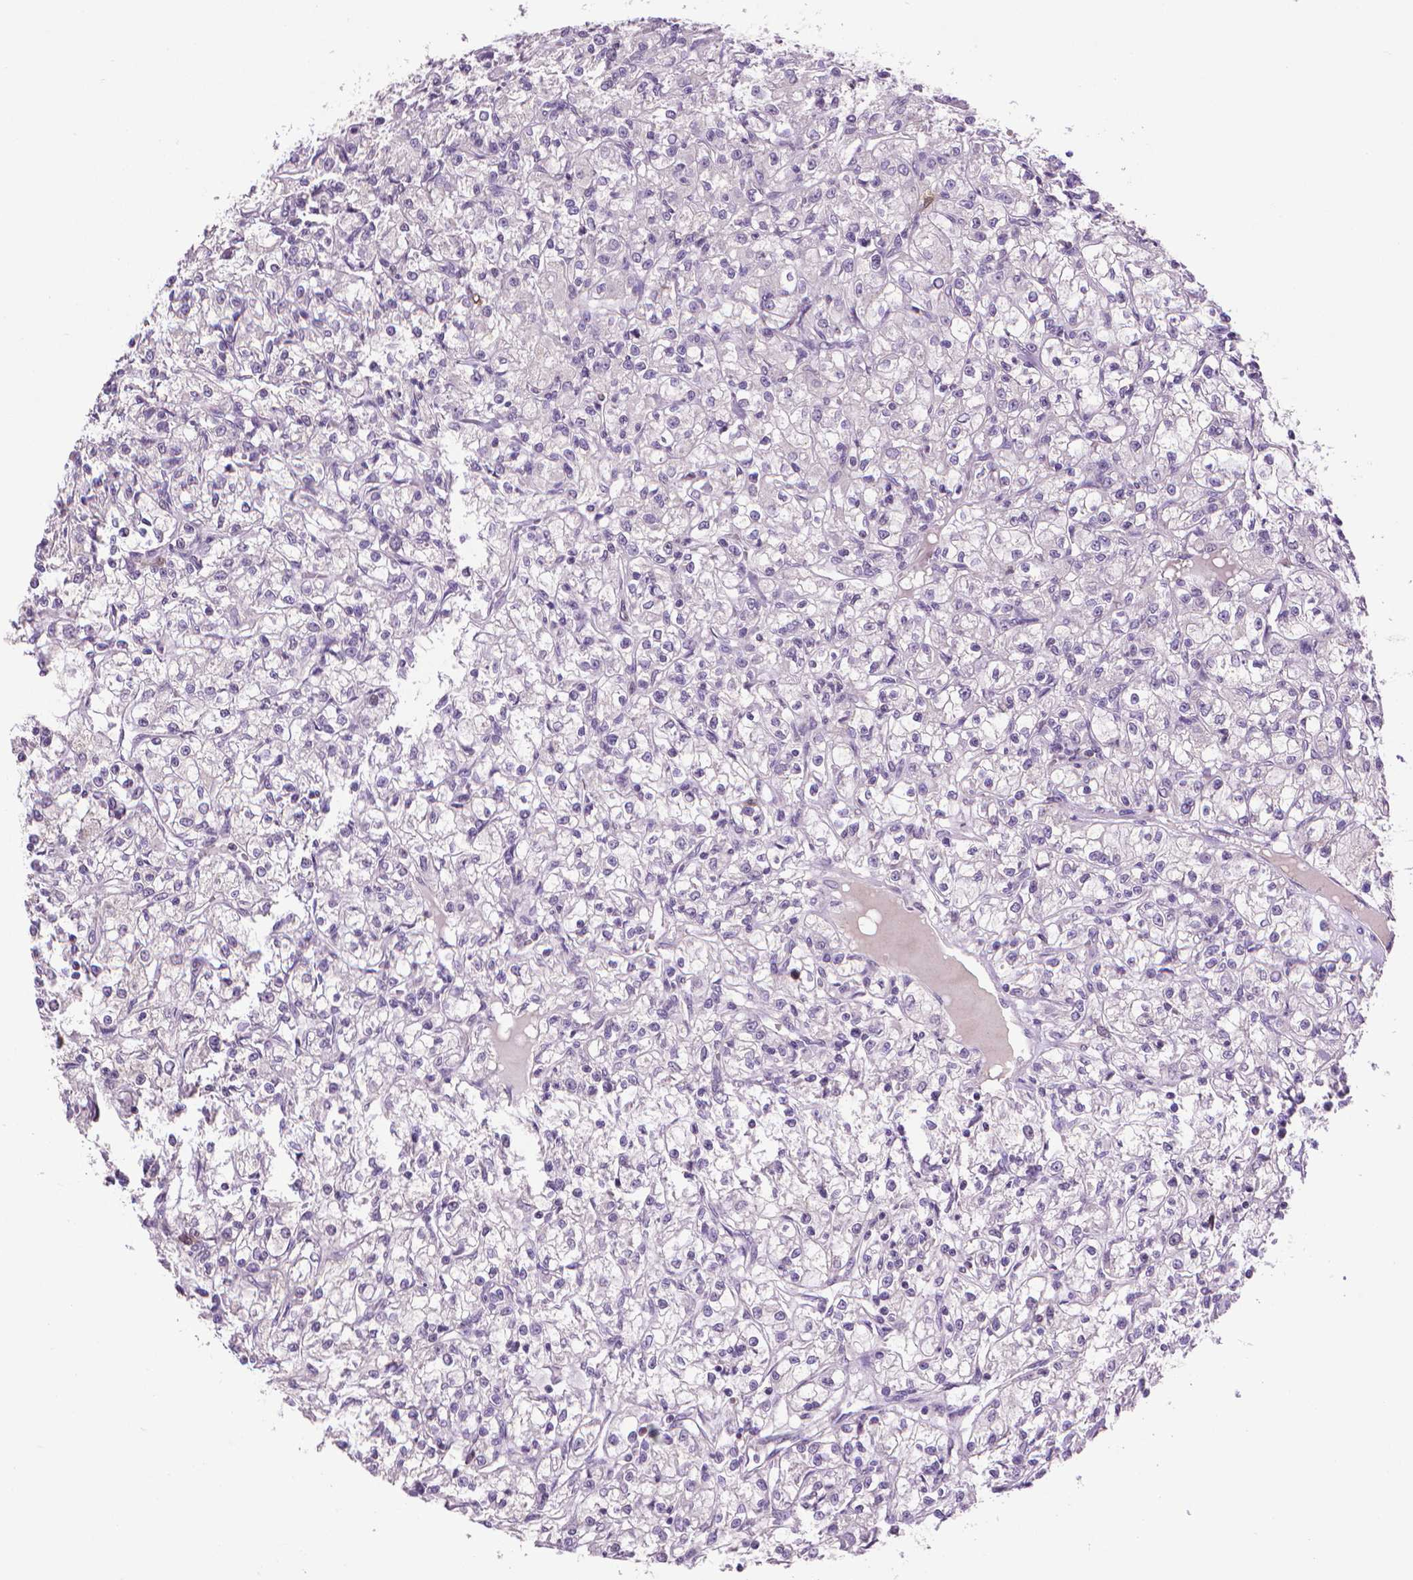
{"staining": {"intensity": "negative", "quantity": "none", "location": "none"}, "tissue": "renal cancer", "cell_type": "Tumor cells", "image_type": "cancer", "snomed": [{"axis": "morphology", "description": "Adenocarcinoma, NOS"}, {"axis": "topography", "description": "Kidney"}], "caption": "The image shows no staining of tumor cells in adenocarcinoma (renal).", "gene": "CDKN2D", "patient": {"sex": "female", "age": 59}}